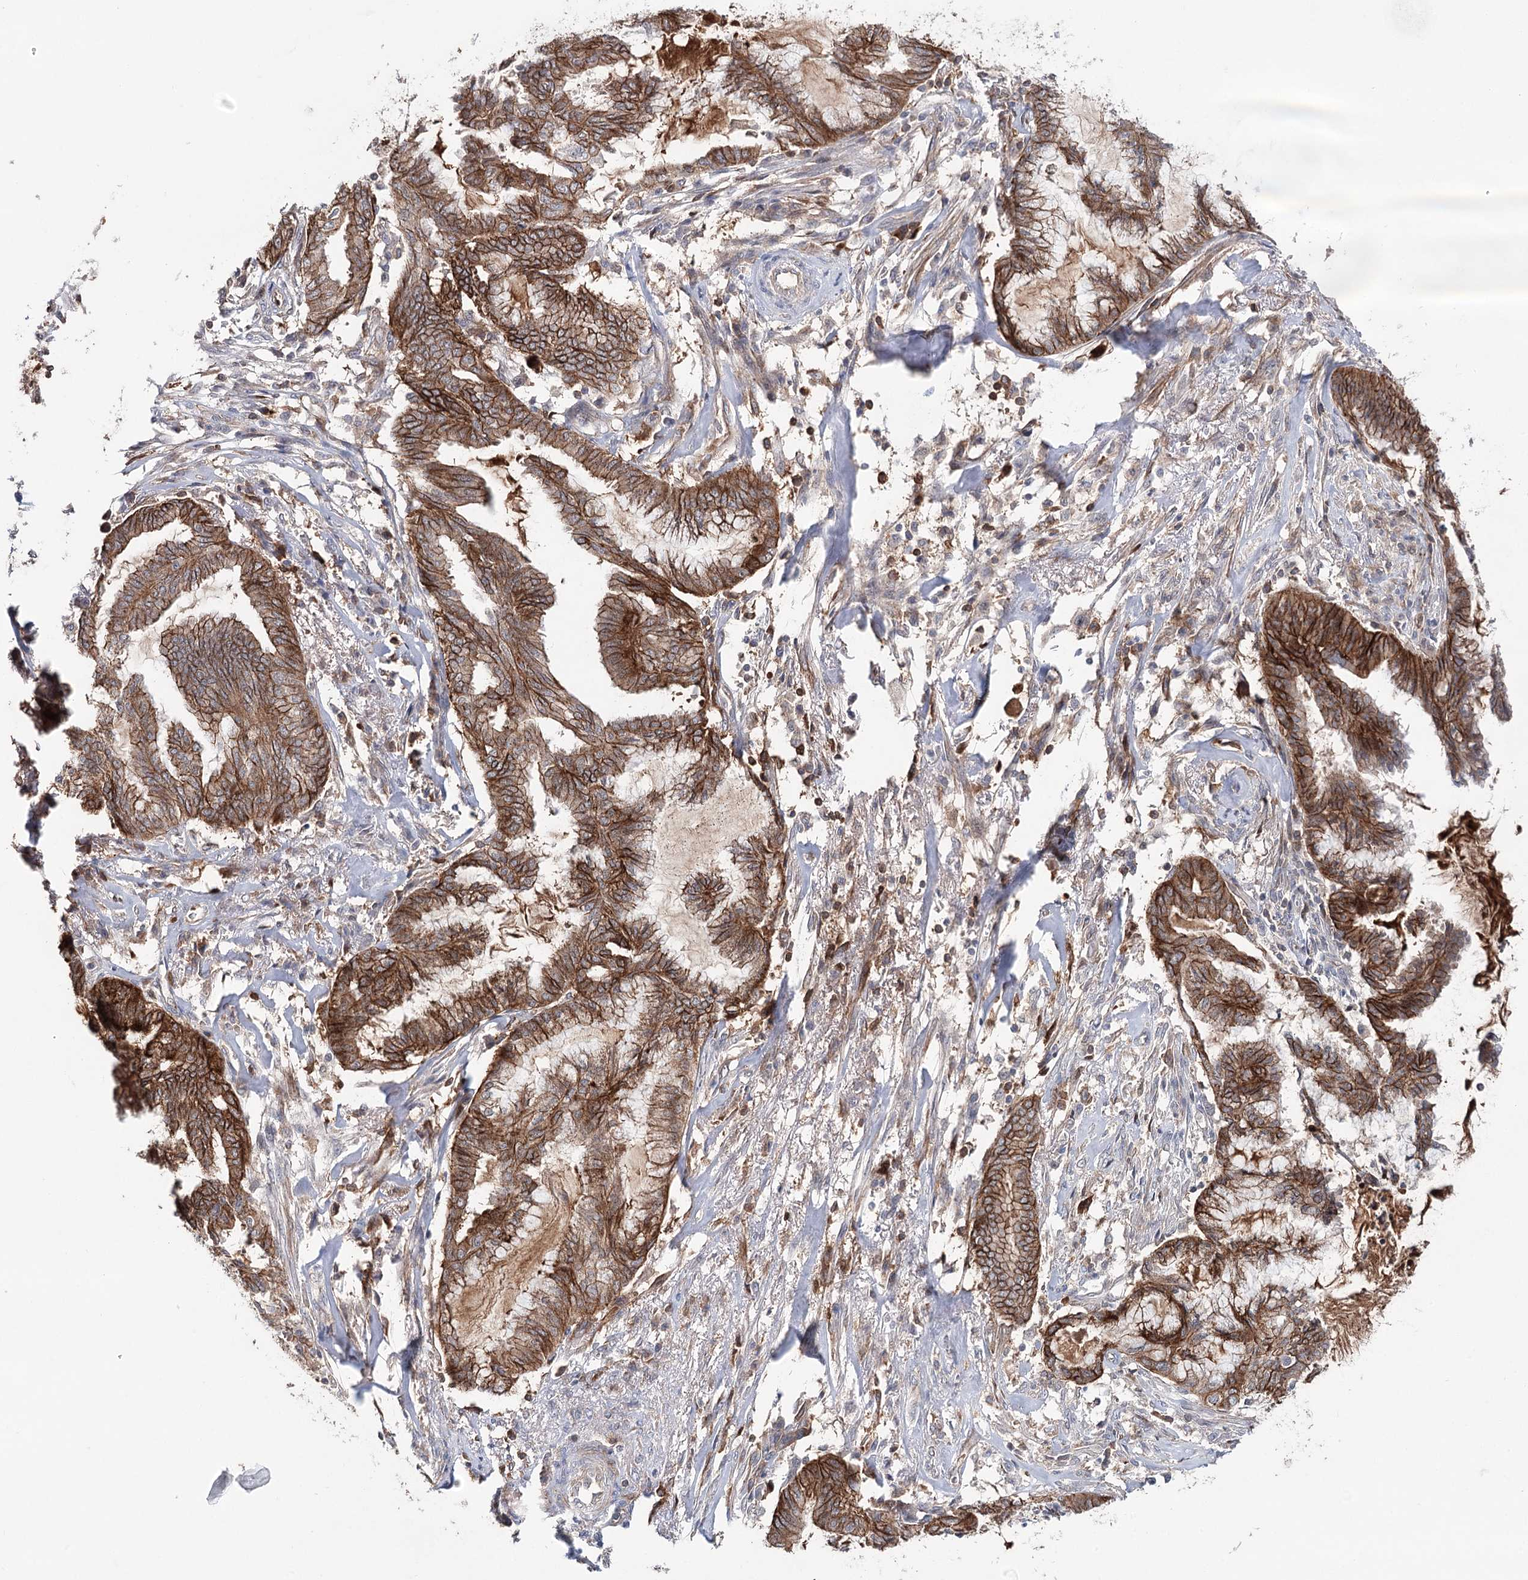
{"staining": {"intensity": "moderate", "quantity": ">75%", "location": "cytoplasmic/membranous"}, "tissue": "endometrial cancer", "cell_type": "Tumor cells", "image_type": "cancer", "snomed": [{"axis": "morphology", "description": "Adenocarcinoma, NOS"}, {"axis": "topography", "description": "Endometrium"}], "caption": "The micrograph demonstrates immunohistochemical staining of endometrial cancer (adenocarcinoma). There is moderate cytoplasmic/membranous staining is appreciated in approximately >75% of tumor cells.", "gene": "PKP4", "patient": {"sex": "female", "age": 86}}